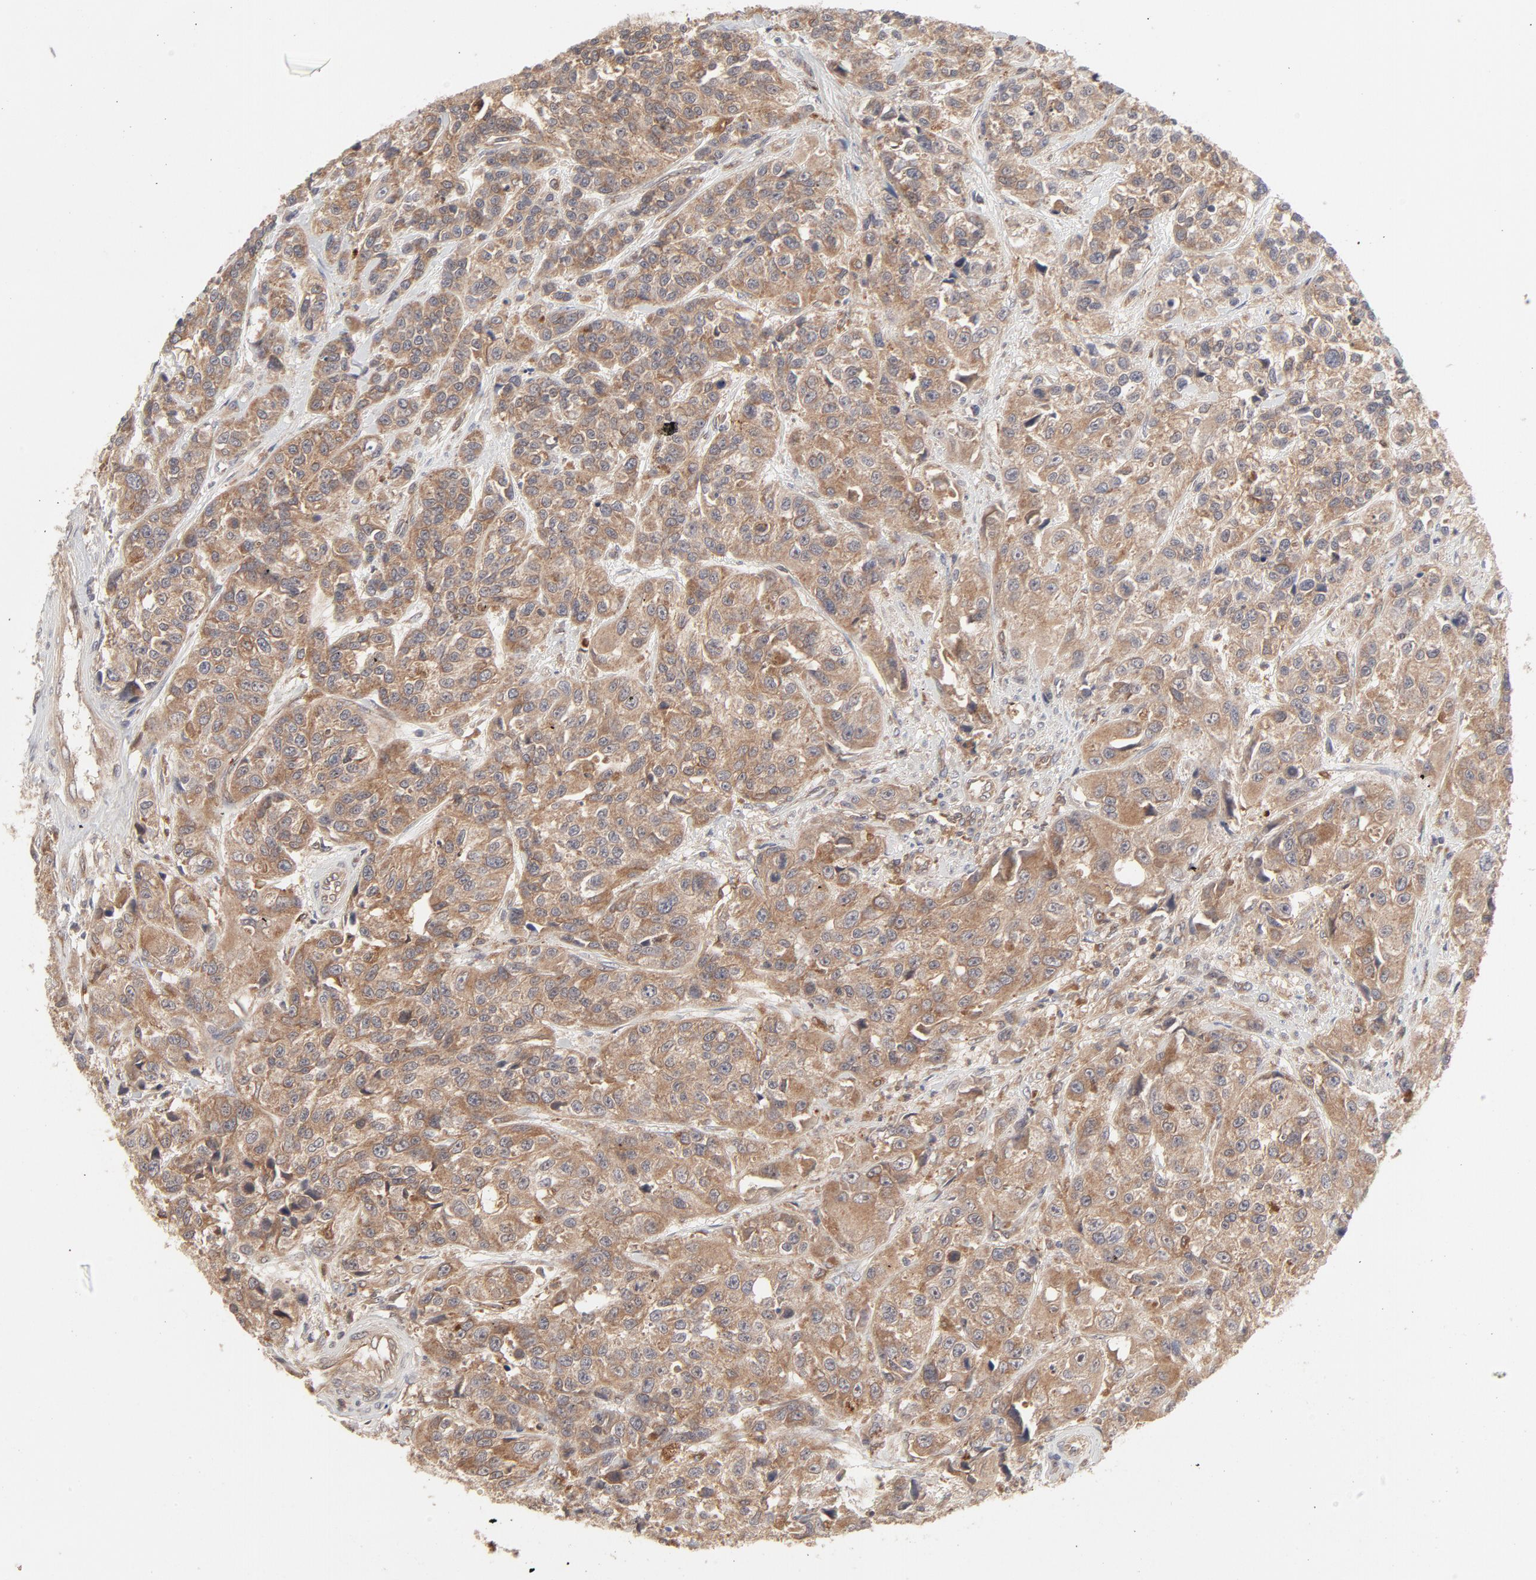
{"staining": {"intensity": "moderate", "quantity": ">75%", "location": "cytoplasmic/membranous"}, "tissue": "urothelial cancer", "cell_type": "Tumor cells", "image_type": "cancer", "snomed": [{"axis": "morphology", "description": "Urothelial carcinoma, High grade"}, {"axis": "topography", "description": "Urinary bladder"}], "caption": "Immunohistochemical staining of human high-grade urothelial carcinoma exhibits medium levels of moderate cytoplasmic/membranous protein positivity in about >75% of tumor cells.", "gene": "RAB5C", "patient": {"sex": "female", "age": 81}}